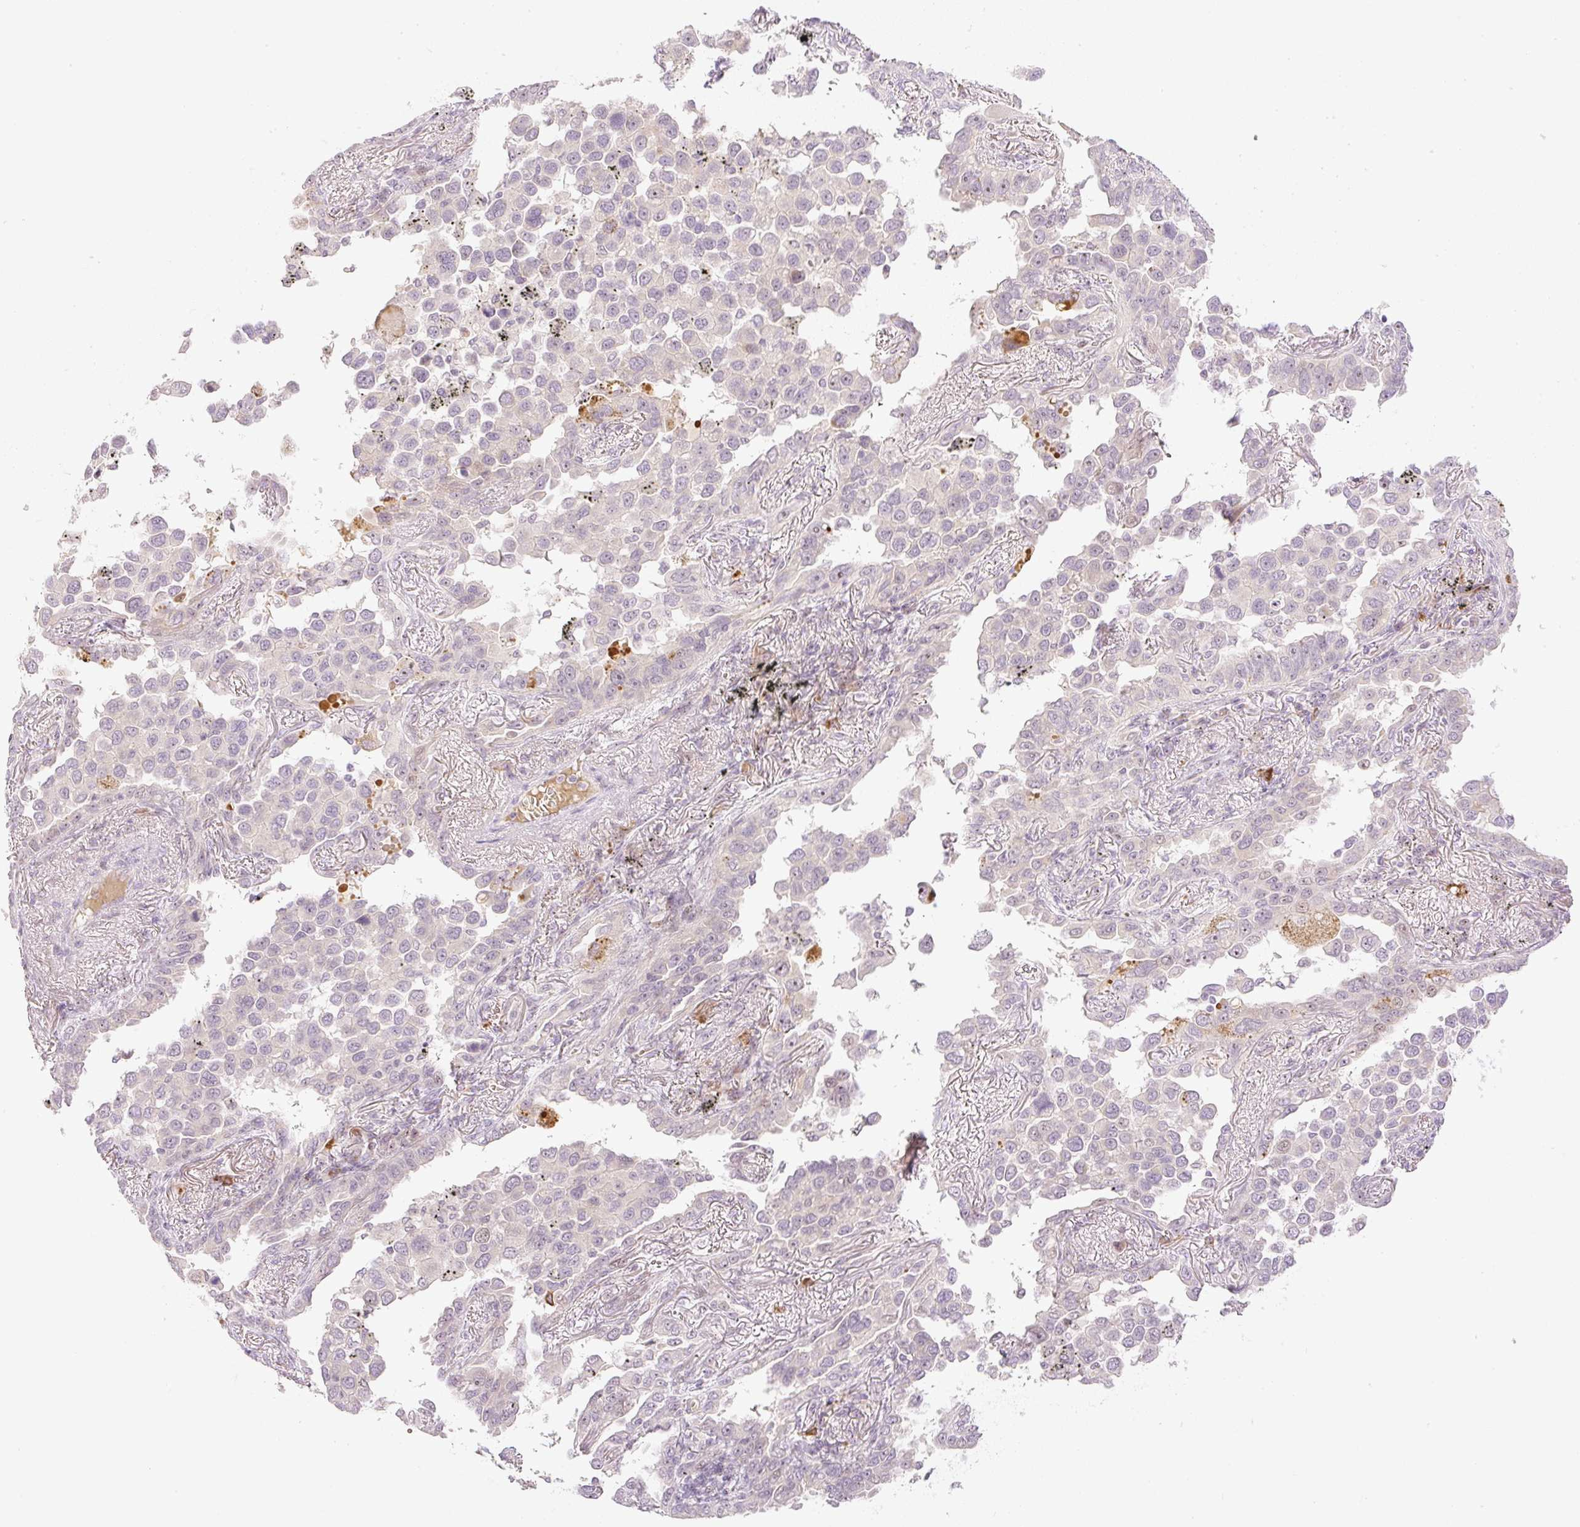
{"staining": {"intensity": "negative", "quantity": "none", "location": "none"}, "tissue": "lung cancer", "cell_type": "Tumor cells", "image_type": "cancer", "snomed": [{"axis": "morphology", "description": "Adenocarcinoma, NOS"}, {"axis": "topography", "description": "Lung"}], "caption": "This is an immunohistochemistry image of human lung cancer. There is no expression in tumor cells.", "gene": "AAR2", "patient": {"sex": "male", "age": 67}}